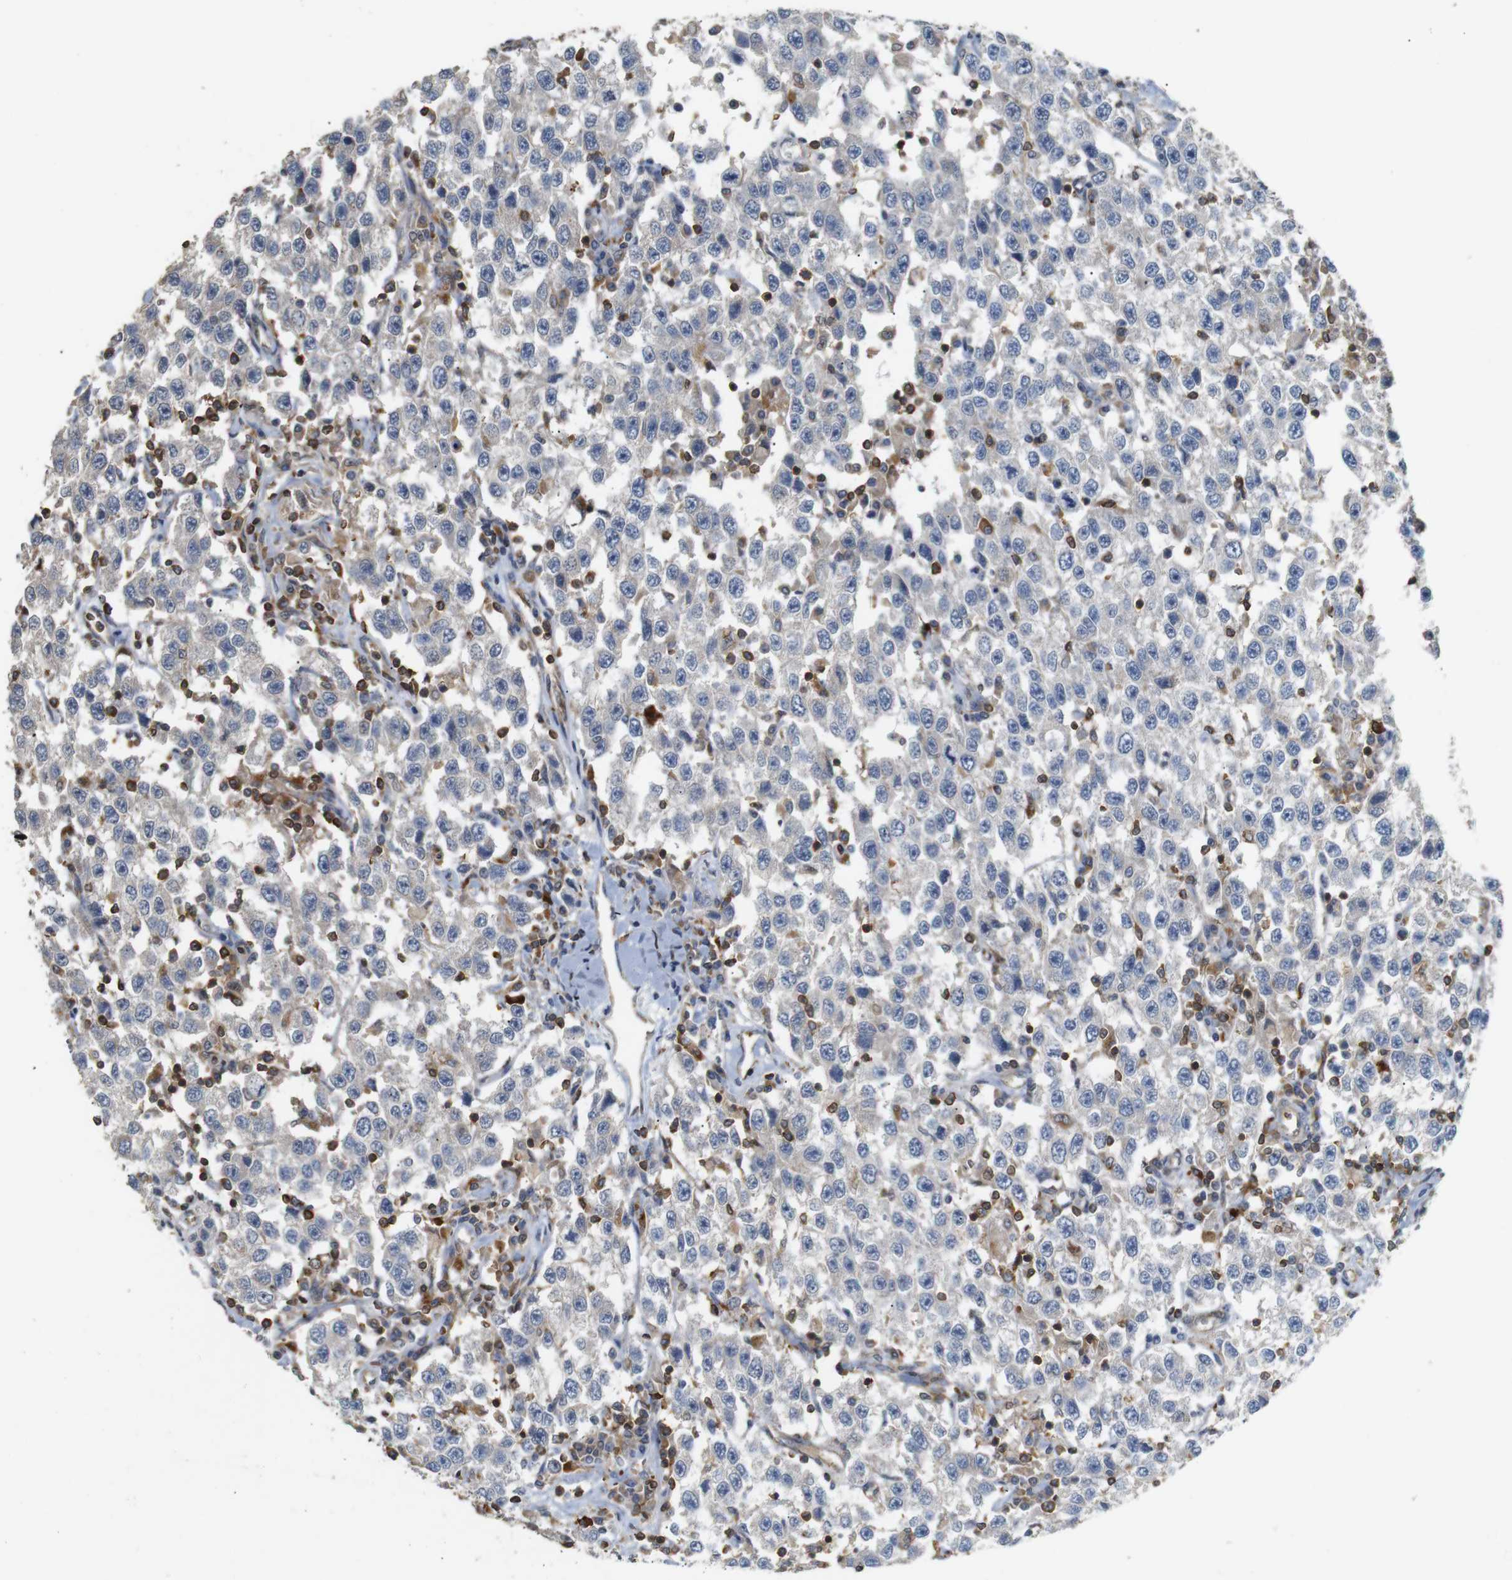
{"staining": {"intensity": "weak", "quantity": "<25%", "location": "cytoplasmic/membranous"}, "tissue": "testis cancer", "cell_type": "Tumor cells", "image_type": "cancer", "snomed": [{"axis": "morphology", "description": "Seminoma, NOS"}, {"axis": "topography", "description": "Testis"}], "caption": "An IHC image of testis cancer is shown. There is no staining in tumor cells of testis cancer.", "gene": "KSR1", "patient": {"sex": "male", "age": 41}}